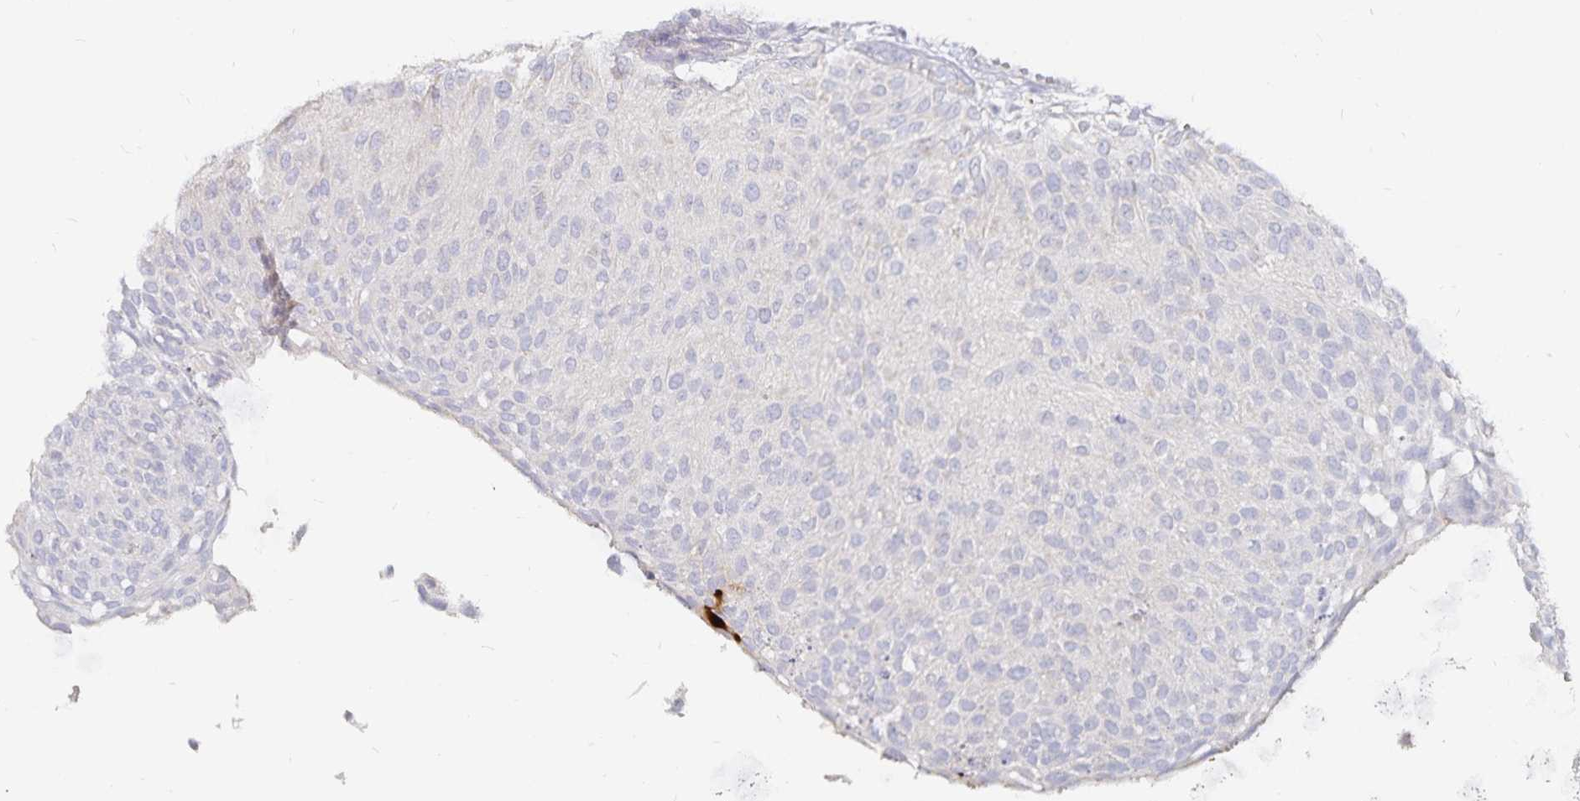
{"staining": {"intensity": "negative", "quantity": "none", "location": "none"}, "tissue": "urothelial cancer", "cell_type": "Tumor cells", "image_type": "cancer", "snomed": [{"axis": "morphology", "description": "Urothelial carcinoma, NOS"}, {"axis": "topography", "description": "Urinary bladder"}], "caption": "Protein analysis of urothelial cancer exhibits no significant positivity in tumor cells.", "gene": "PKHD1", "patient": {"sex": "male", "age": 84}}